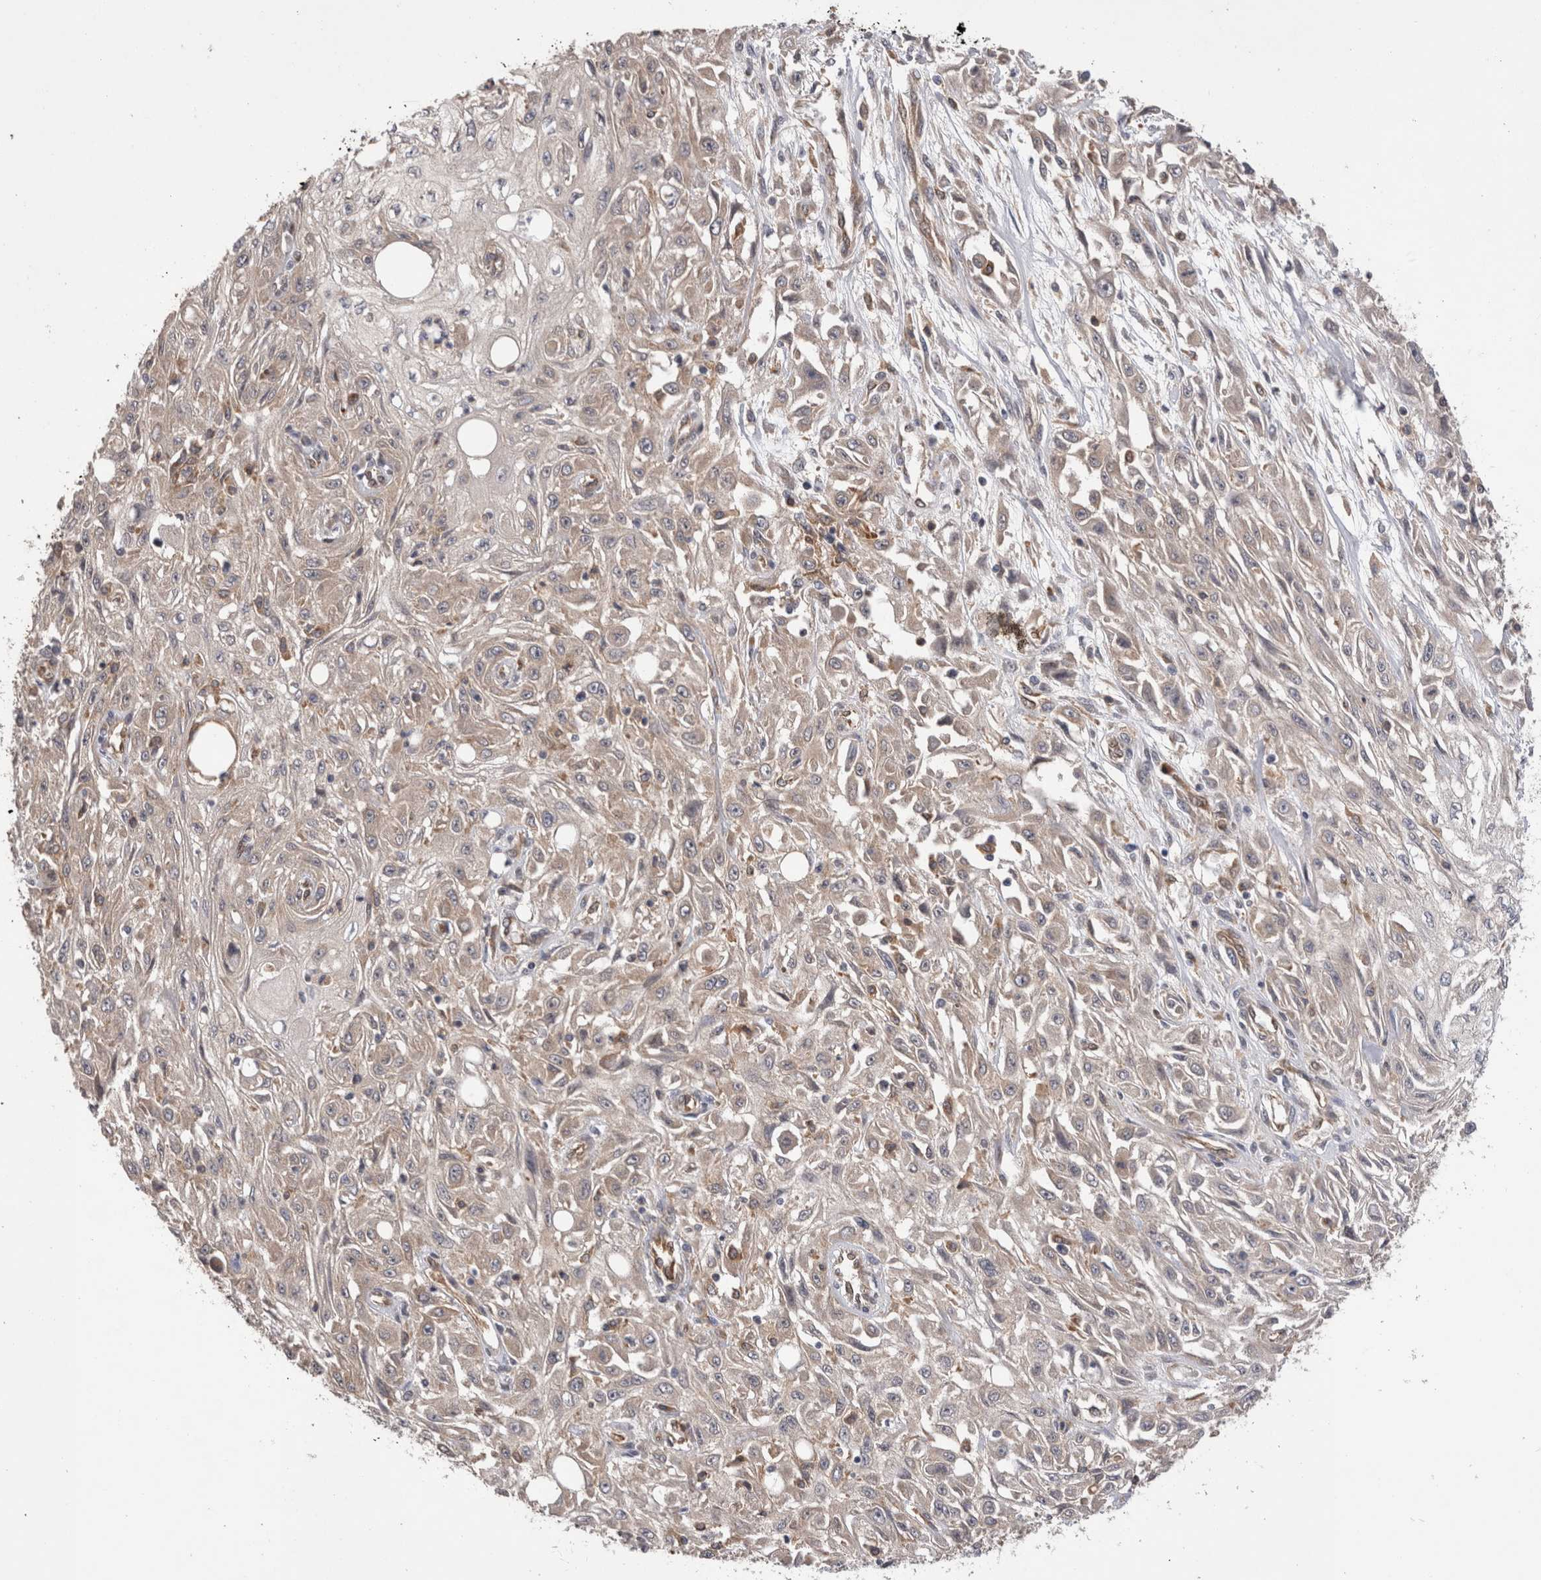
{"staining": {"intensity": "weak", "quantity": "<25%", "location": "cytoplasmic/membranous"}, "tissue": "skin cancer", "cell_type": "Tumor cells", "image_type": "cancer", "snomed": [{"axis": "morphology", "description": "Squamous cell carcinoma, NOS"}, {"axis": "morphology", "description": "Squamous cell carcinoma, metastatic, NOS"}, {"axis": "topography", "description": "Skin"}, {"axis": "topography", "description": "Lymph node"}], "caption": "Protein analysis of skin cancer exhibits no significant positivity in tumor cells.", "gene": "BNIP2", "patient": {"sex": "male", "age": 75}}